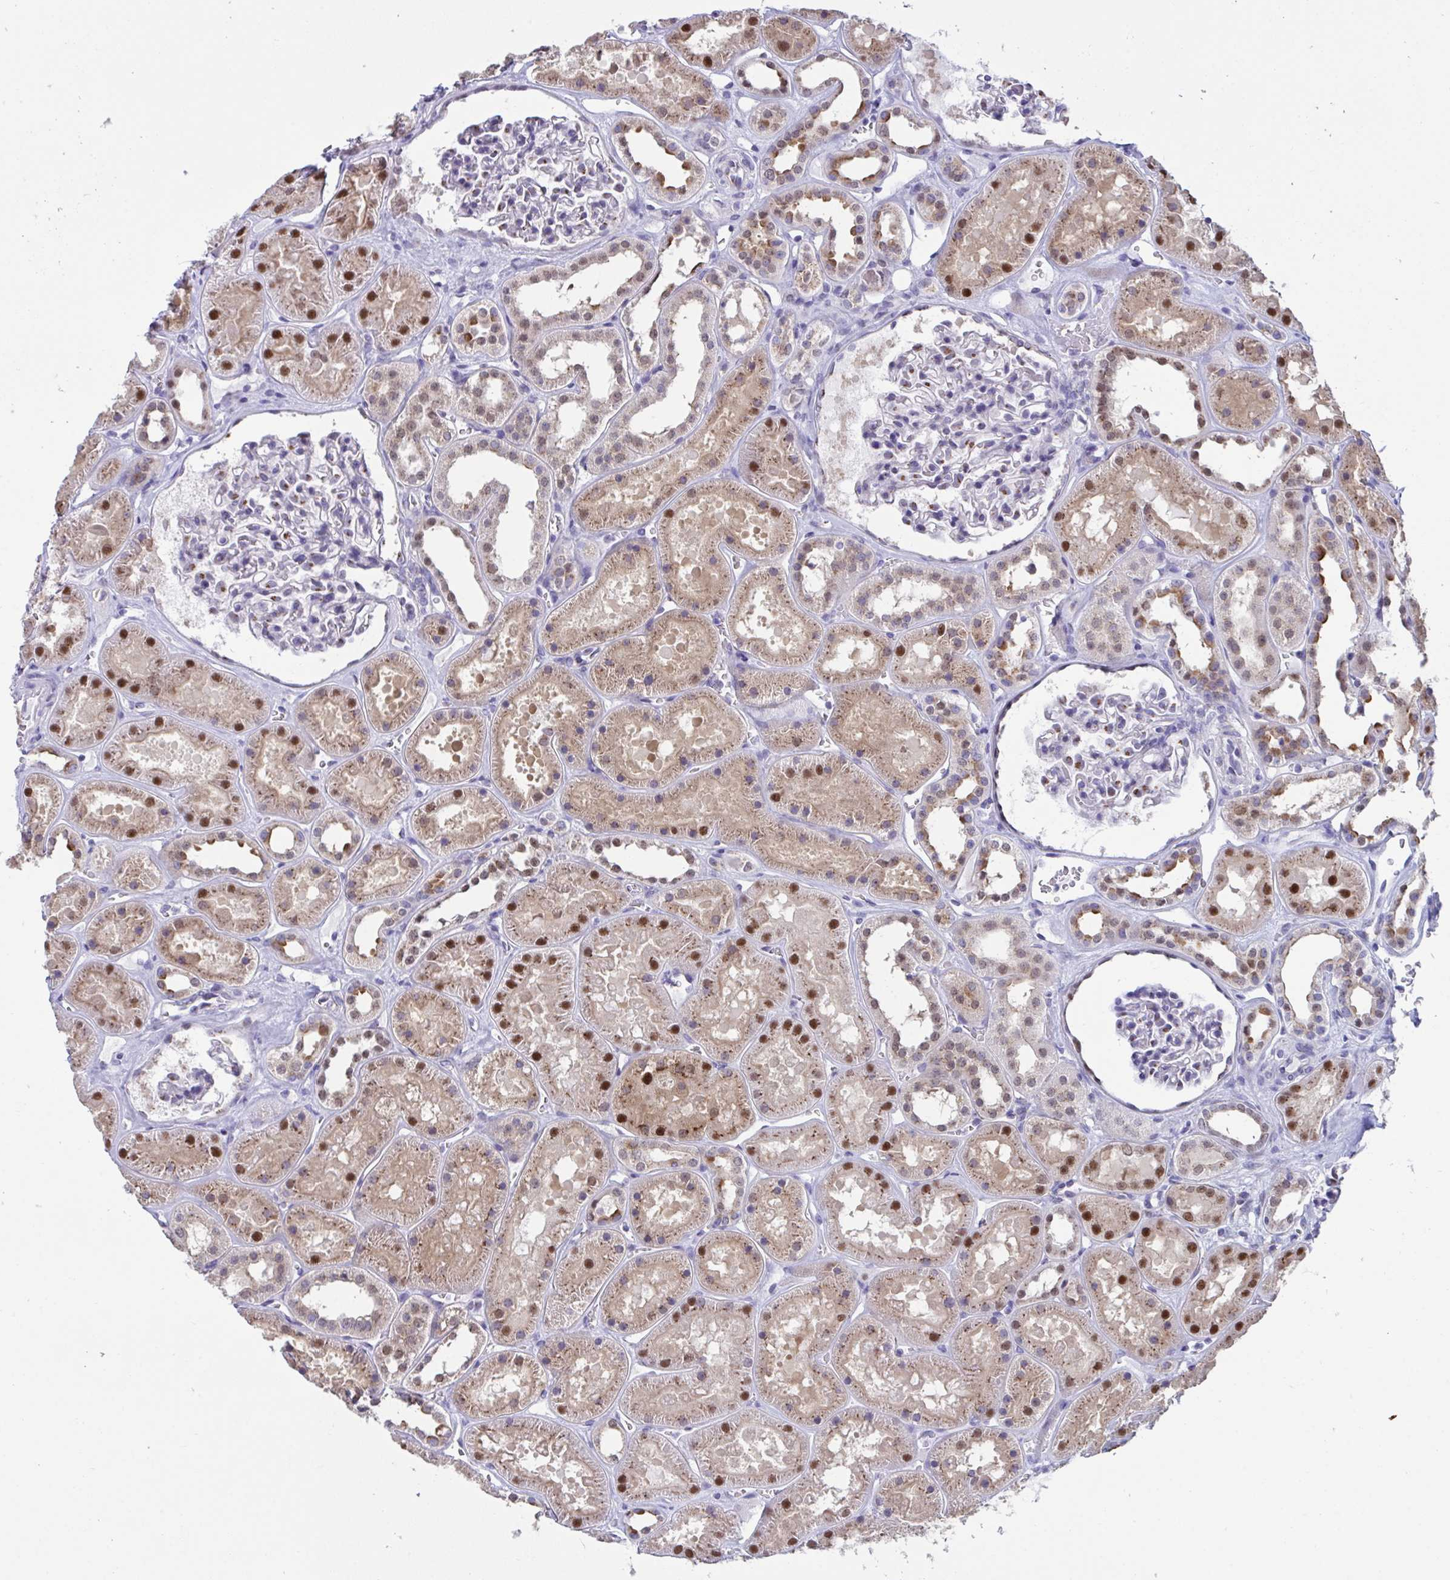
{"staining": {"intensity": "moderate", "quantity": "<25%", "location": "cytoplasmic/membranous"}, "tissue": "kidney", "cell_type": "Cells in glomeruli", "image_type": "normal", "snomed": [{"axis": "morphology", "description": "Normal tissue, NOS"}, {"axis": "topography", "description": "Kidney"}], "caption": "Immunohistochemical staining of unremarkable human kidney exhibits moderate cytoplasmic/membranous protein expression in about <25% of cells in glomeruli.", "gene": "SCLY", "patient": {"sex": "female", "age": 41}}